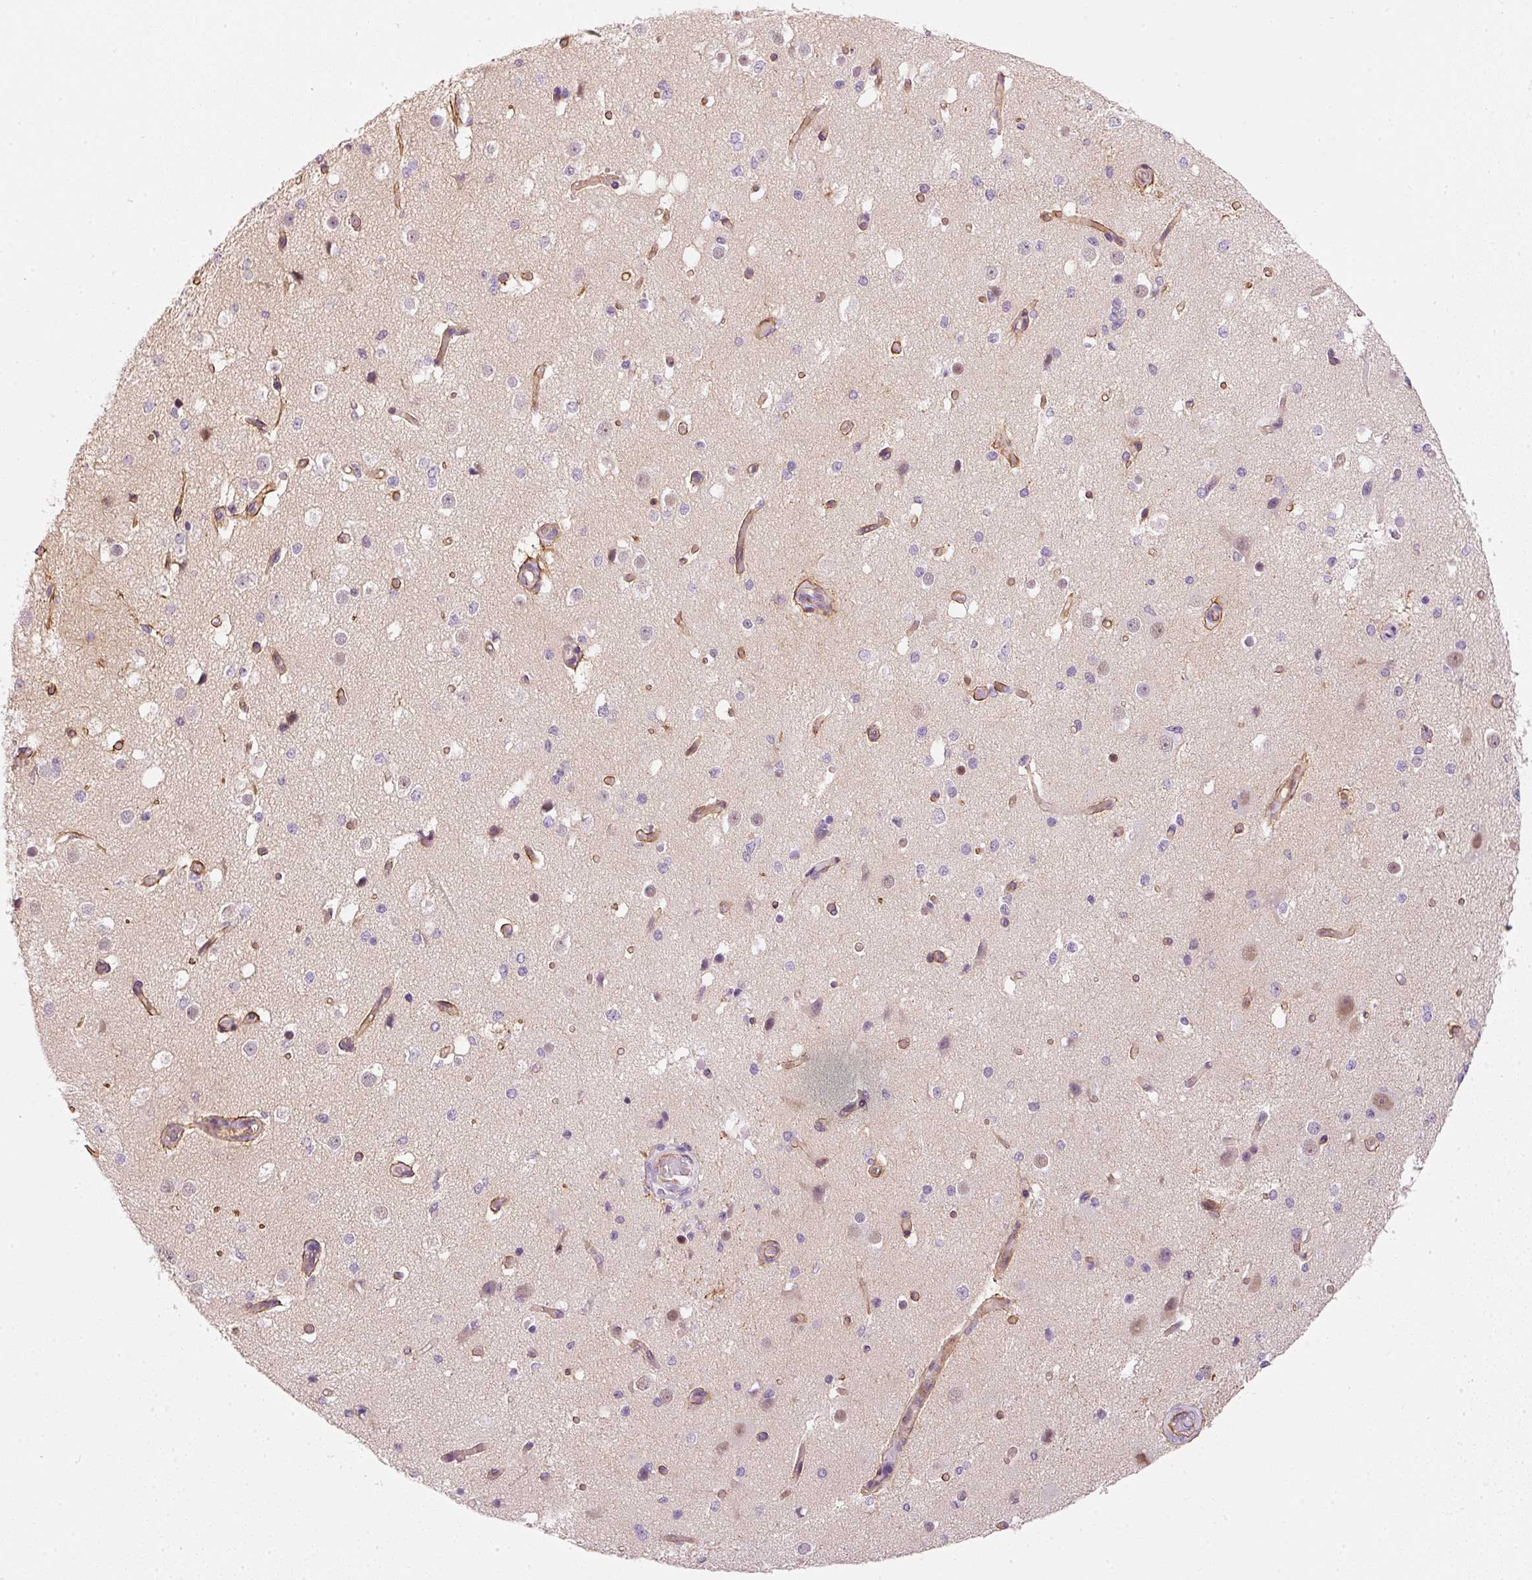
{"staining": {"intensity": "moderate", "quantity": ">75%", "location": "cytoplasmic/membranous"}, "tissue": "cerebral cortex", "cell_type": "Endothelial cells", "image_type": "normal", "snomed": [{"axis": "morphology", "description": "Normal tissue, NOS"}, {"axis": "morphology", "description": "Inflammation, NOS"}, {"axis": "topography", "description": "Cerebral cortex"}], "caption": "A histopathology image of human cerebral cortex stained for a protein displays moderate cytoplasmic/membranous brown staining in endothelial cells. (brown staining indicates protein expression, while blue staining denotes nuclei).", "gene": "OSR2", "patient": {"sex": "male", "age": 6}}